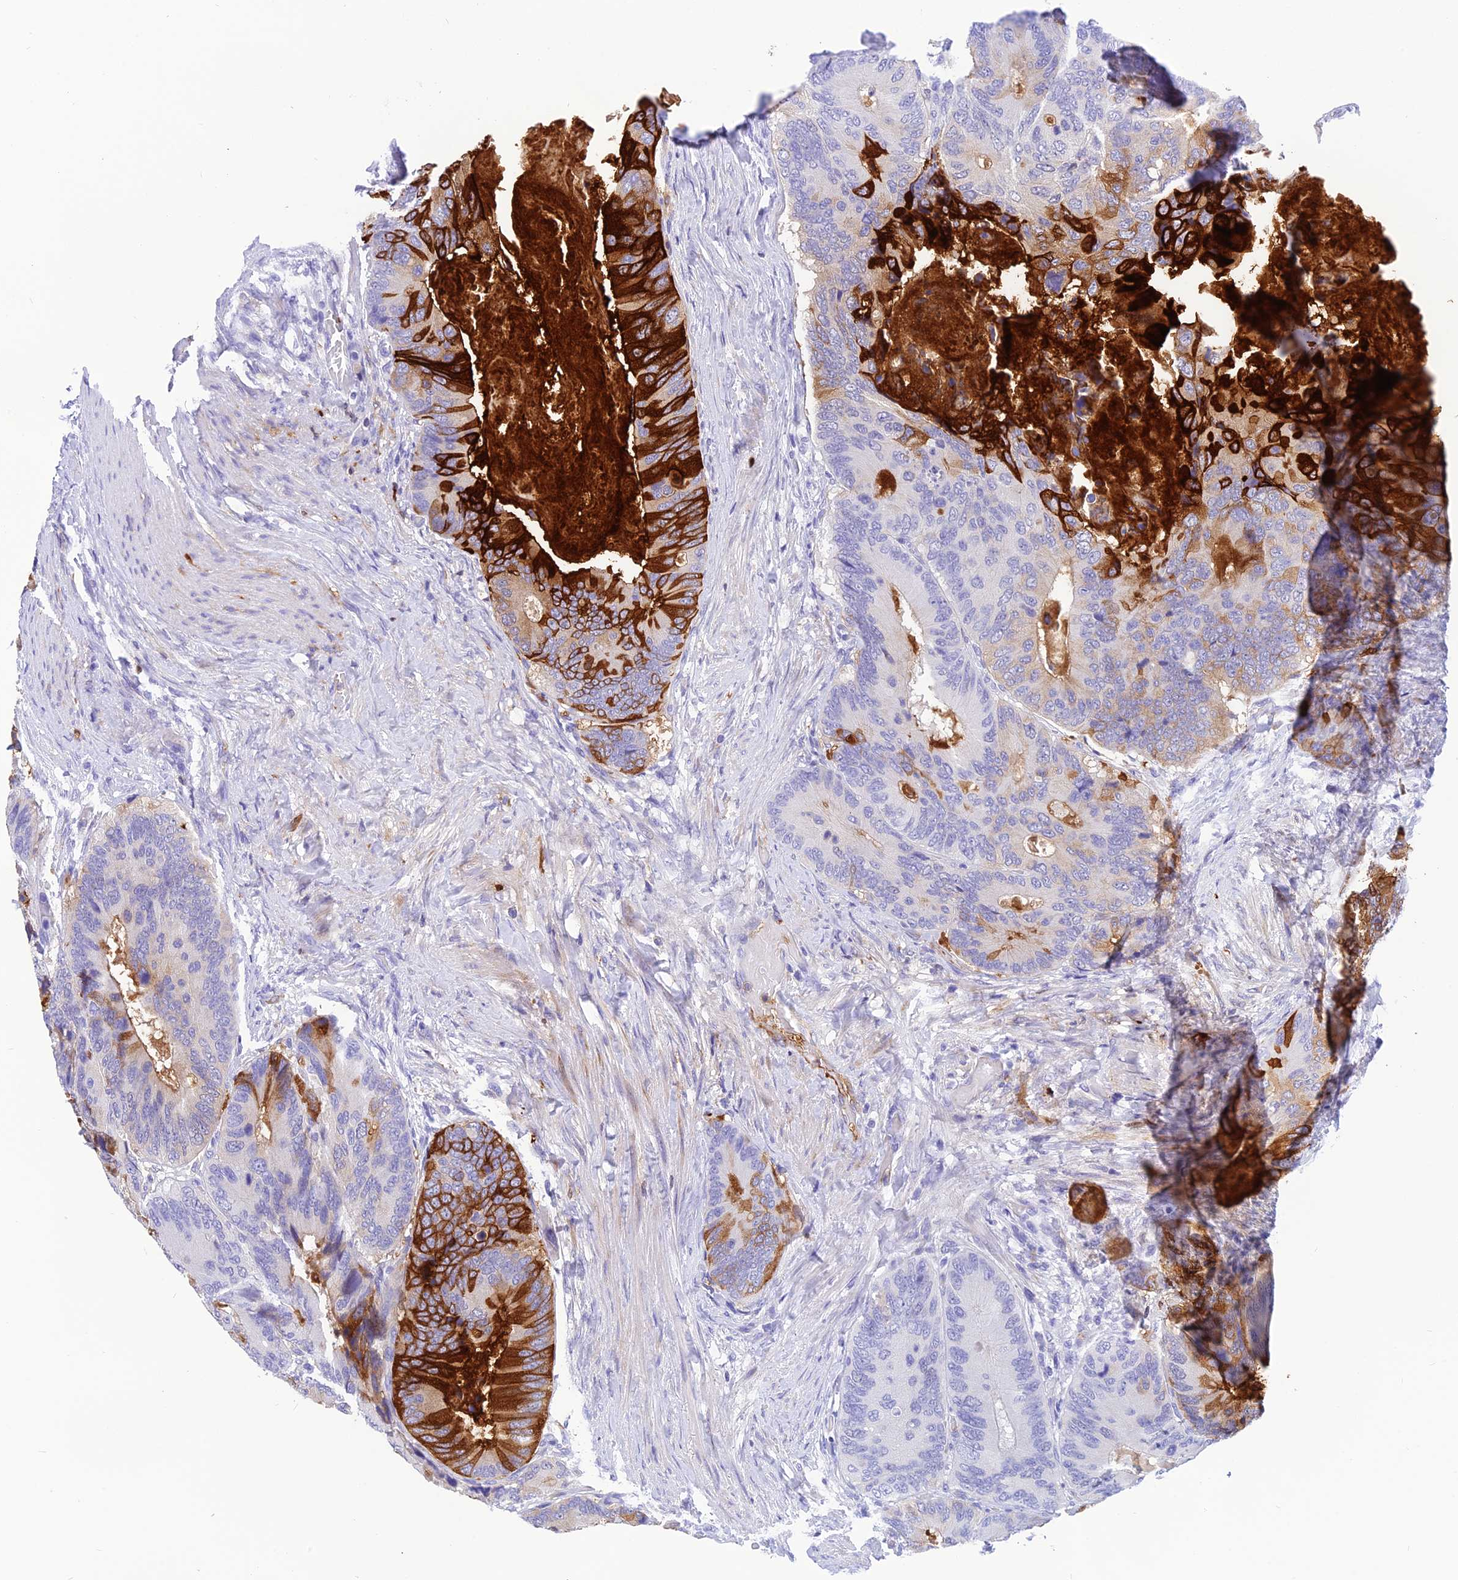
{"staining": {"intensity": "strong", "quantity": "<25%", "location": "cytoplasmic/membranous"}, "tissue": "colorectal cancer", "cell_type": "Tumor cells", "image_type": "cancer", "snomed": [{"axis": "morphology", "description": "Adenocarcinoma, NOS"}, {"axis": "topography", "description": "Colon"}], "caption": "Strong cytoplasmic/membranous staining is identified in approximately <25% of tumor cells in colorectal adenocarcinoma.", "gene": "KDELR3", "patient": {"sex": "male", "age": 84}}